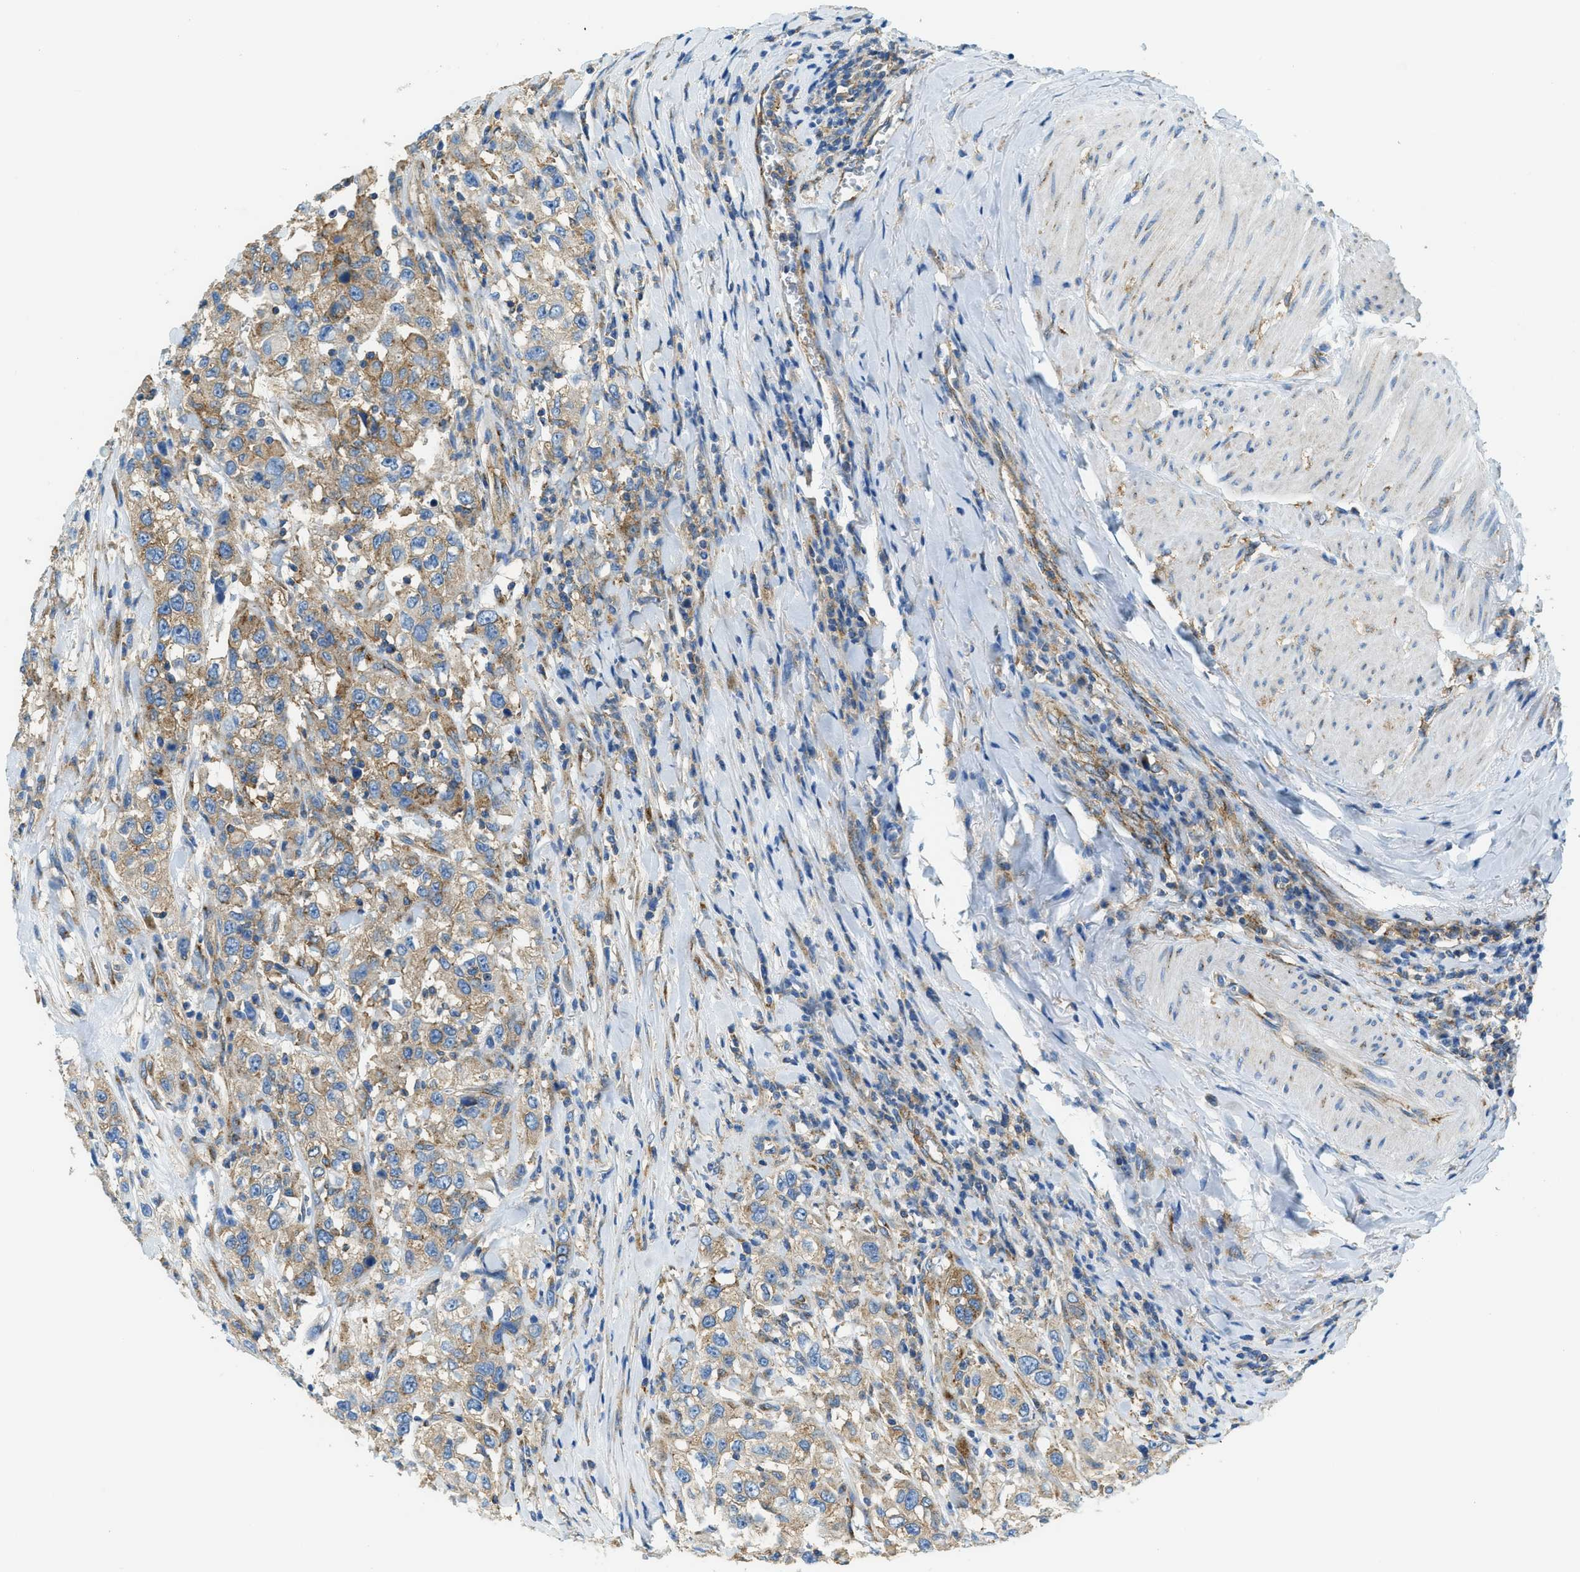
{"staining": {"intensity": "moderate", "quantity": ">75%", "location": "cytoplasmic/membranous"}, "tissue": "urothelial cancer", "cell_type": "Tumor cells", "image_type": "cancer", "snomed": [{"axis": "morphology", "description": "Urothelial carcinoma, High grade"}, {"axis": "topography", "description": "Urinary bladder"}], "caption": "Moderate cytoplasmic/membranous protein staining is present in approximately >75% of tumor cells in high-grade urothelial carcinoma.", "gene": "AP2B1", "patient": {"sex": "female", "age": 80}}